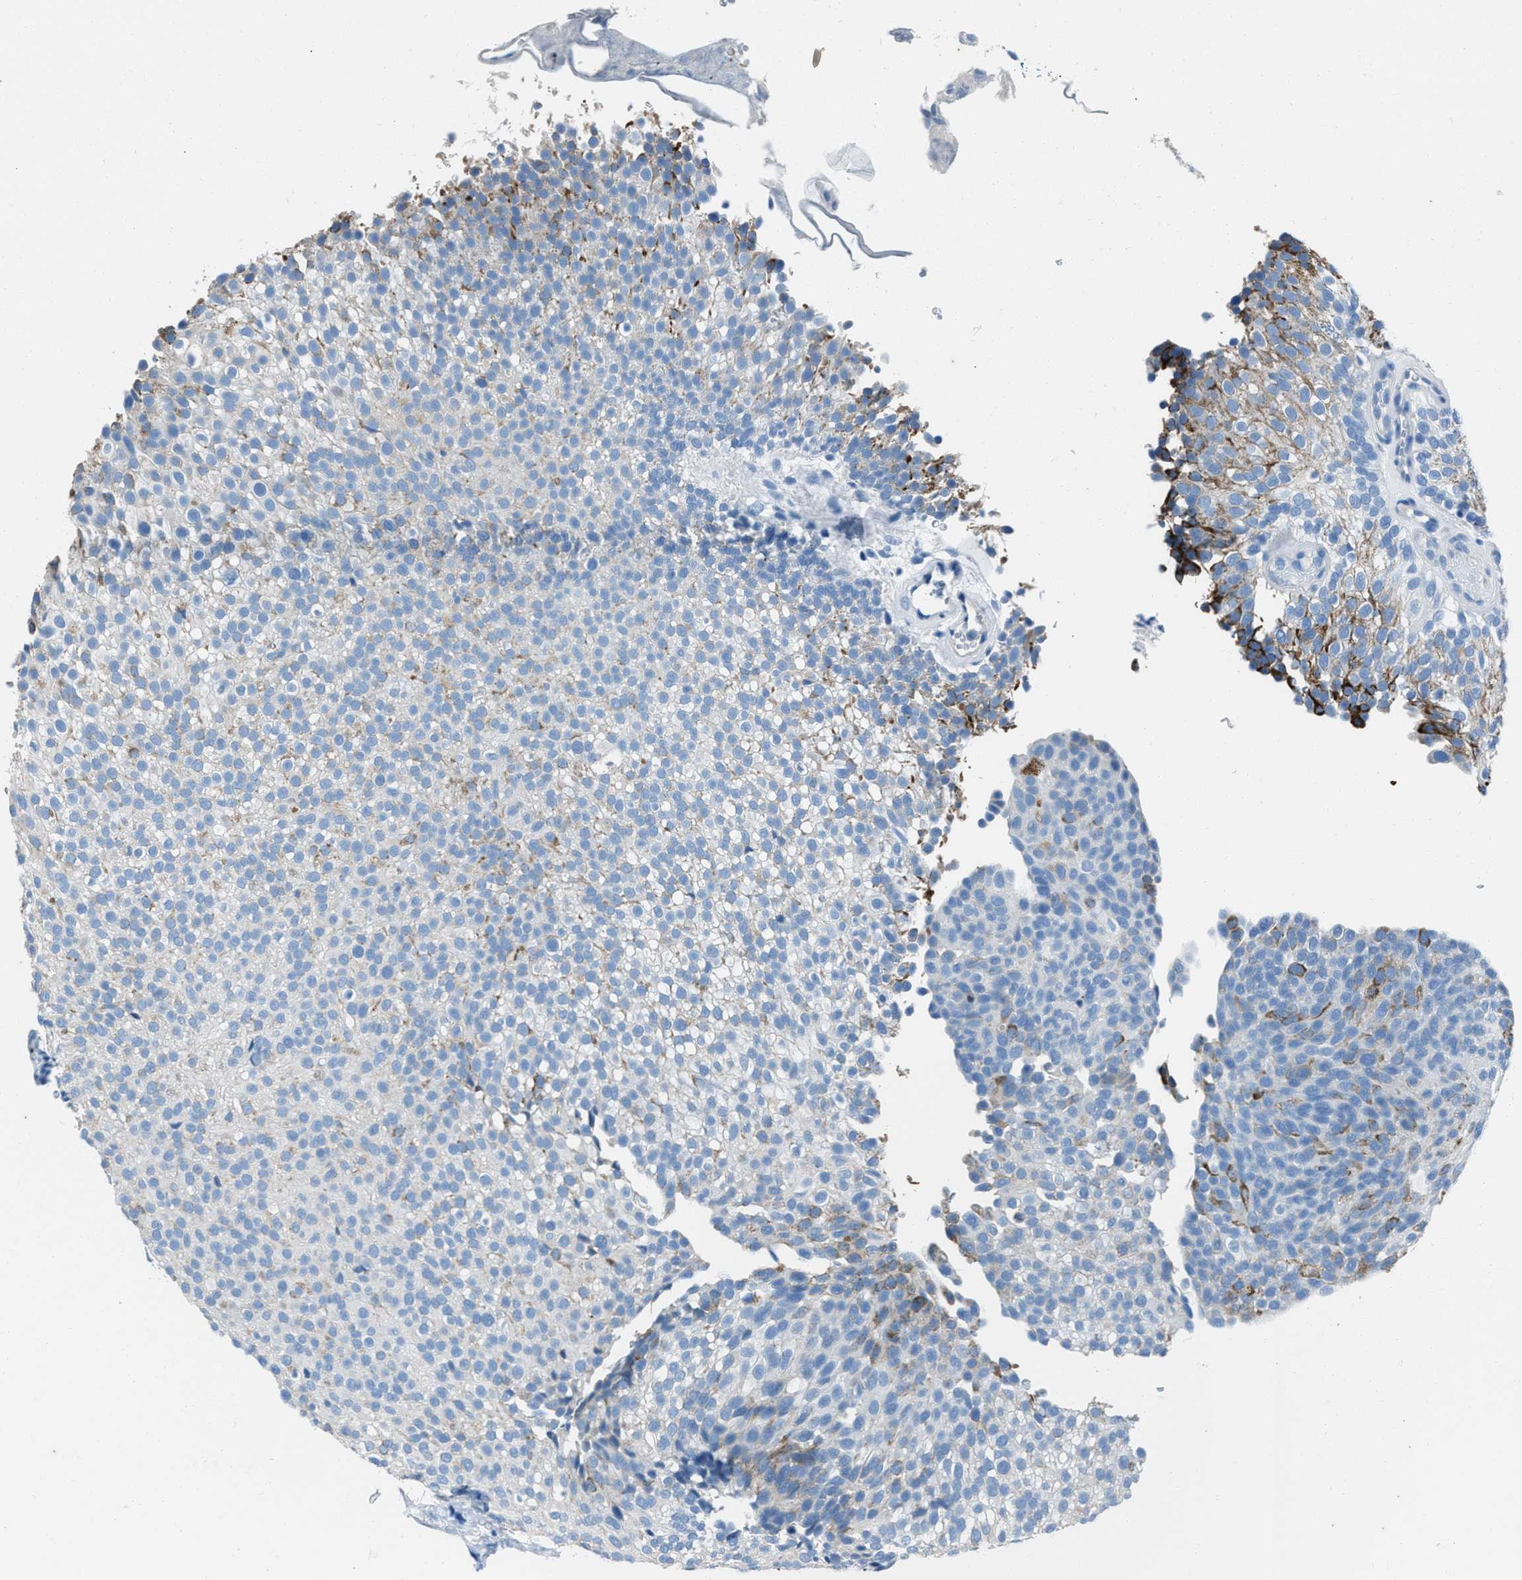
{"staining": {"intensity": "moderate", "quantity": "<25%", "location": "cytoplasmic/membranous"}, "tissue": "urothelial cancer", "cell_type": "Tumor cells", "image_type": "cancer", "snomed": [{"axis": "morphology", "description": "Urothelial carcinoma, Low grade"}, {"axis": "topography", "description": "Urinary bladder"}], "caption": "Immunohistochemical staining of low-grade urothelial carcinoma shows moderate cytoplasmic/membranous protein positivity in about <25% of tumor cells. The protein of interest is shown in brown color, while the nuclei are stained blue.", "gene": "AMACR", "patient": {"sex": "male", "age": 78}}